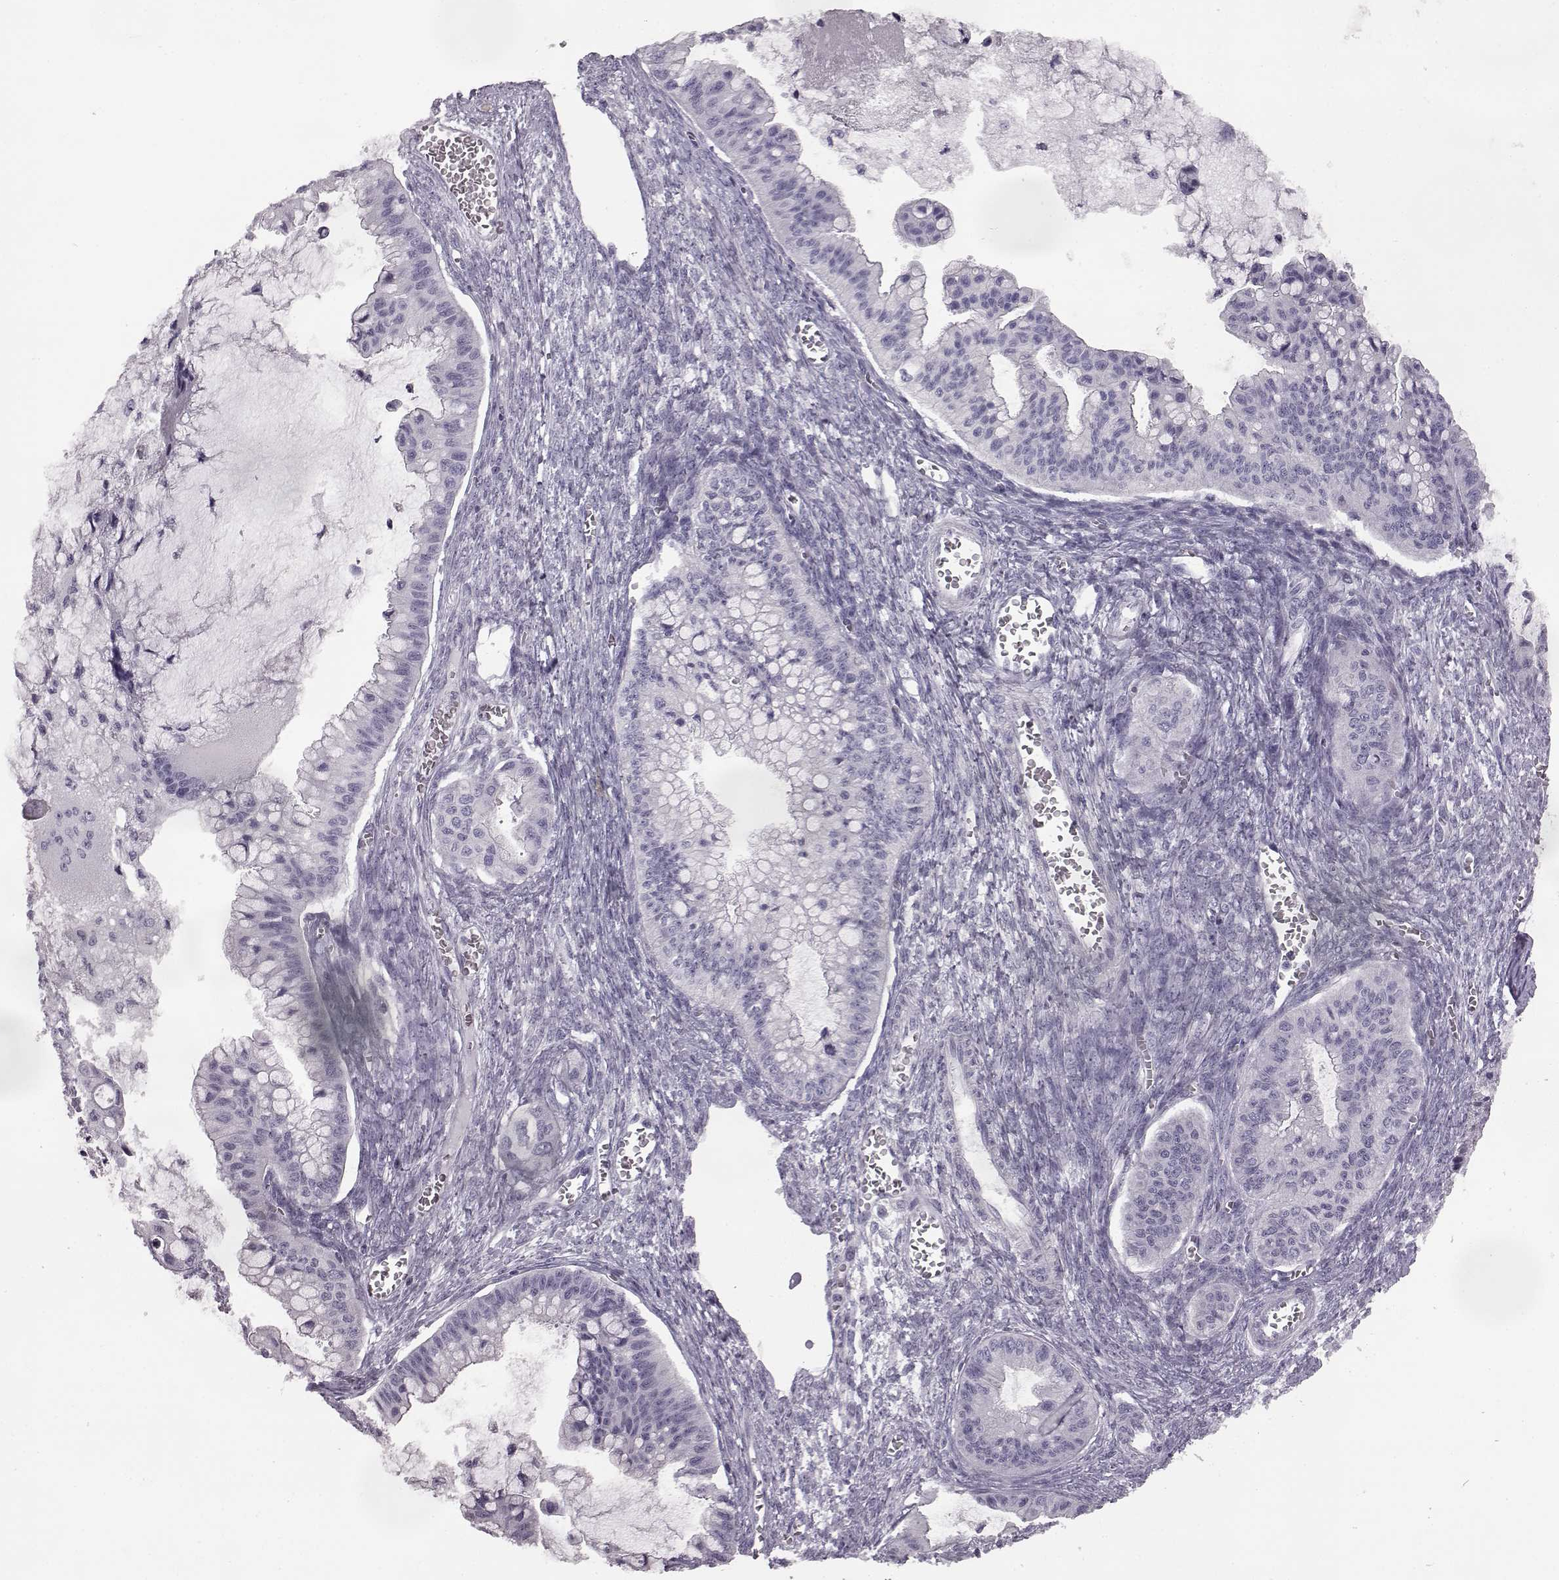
{"staining": {"intensity": "negative", "quantity": "none", "location": "none"}, "tissue": "ovarian cancer", "cell_type": "Tumor cells", "image_type": "cancer", "snomed": [{"axis": "morphology", "description": "Cystadenocarcinoma, mucinous, NOS"}, {"axis": "topography", "description": "Ovary"}], "caption": "High power microscopy photomicrograph of an immunohistochemistry micrograph of ovarian cancer, revealing no significant staining in tumor cells. Nuclei are stained in blue.", "gene": "ODAD4", "patient": {"sex": "female", "age": 72}}